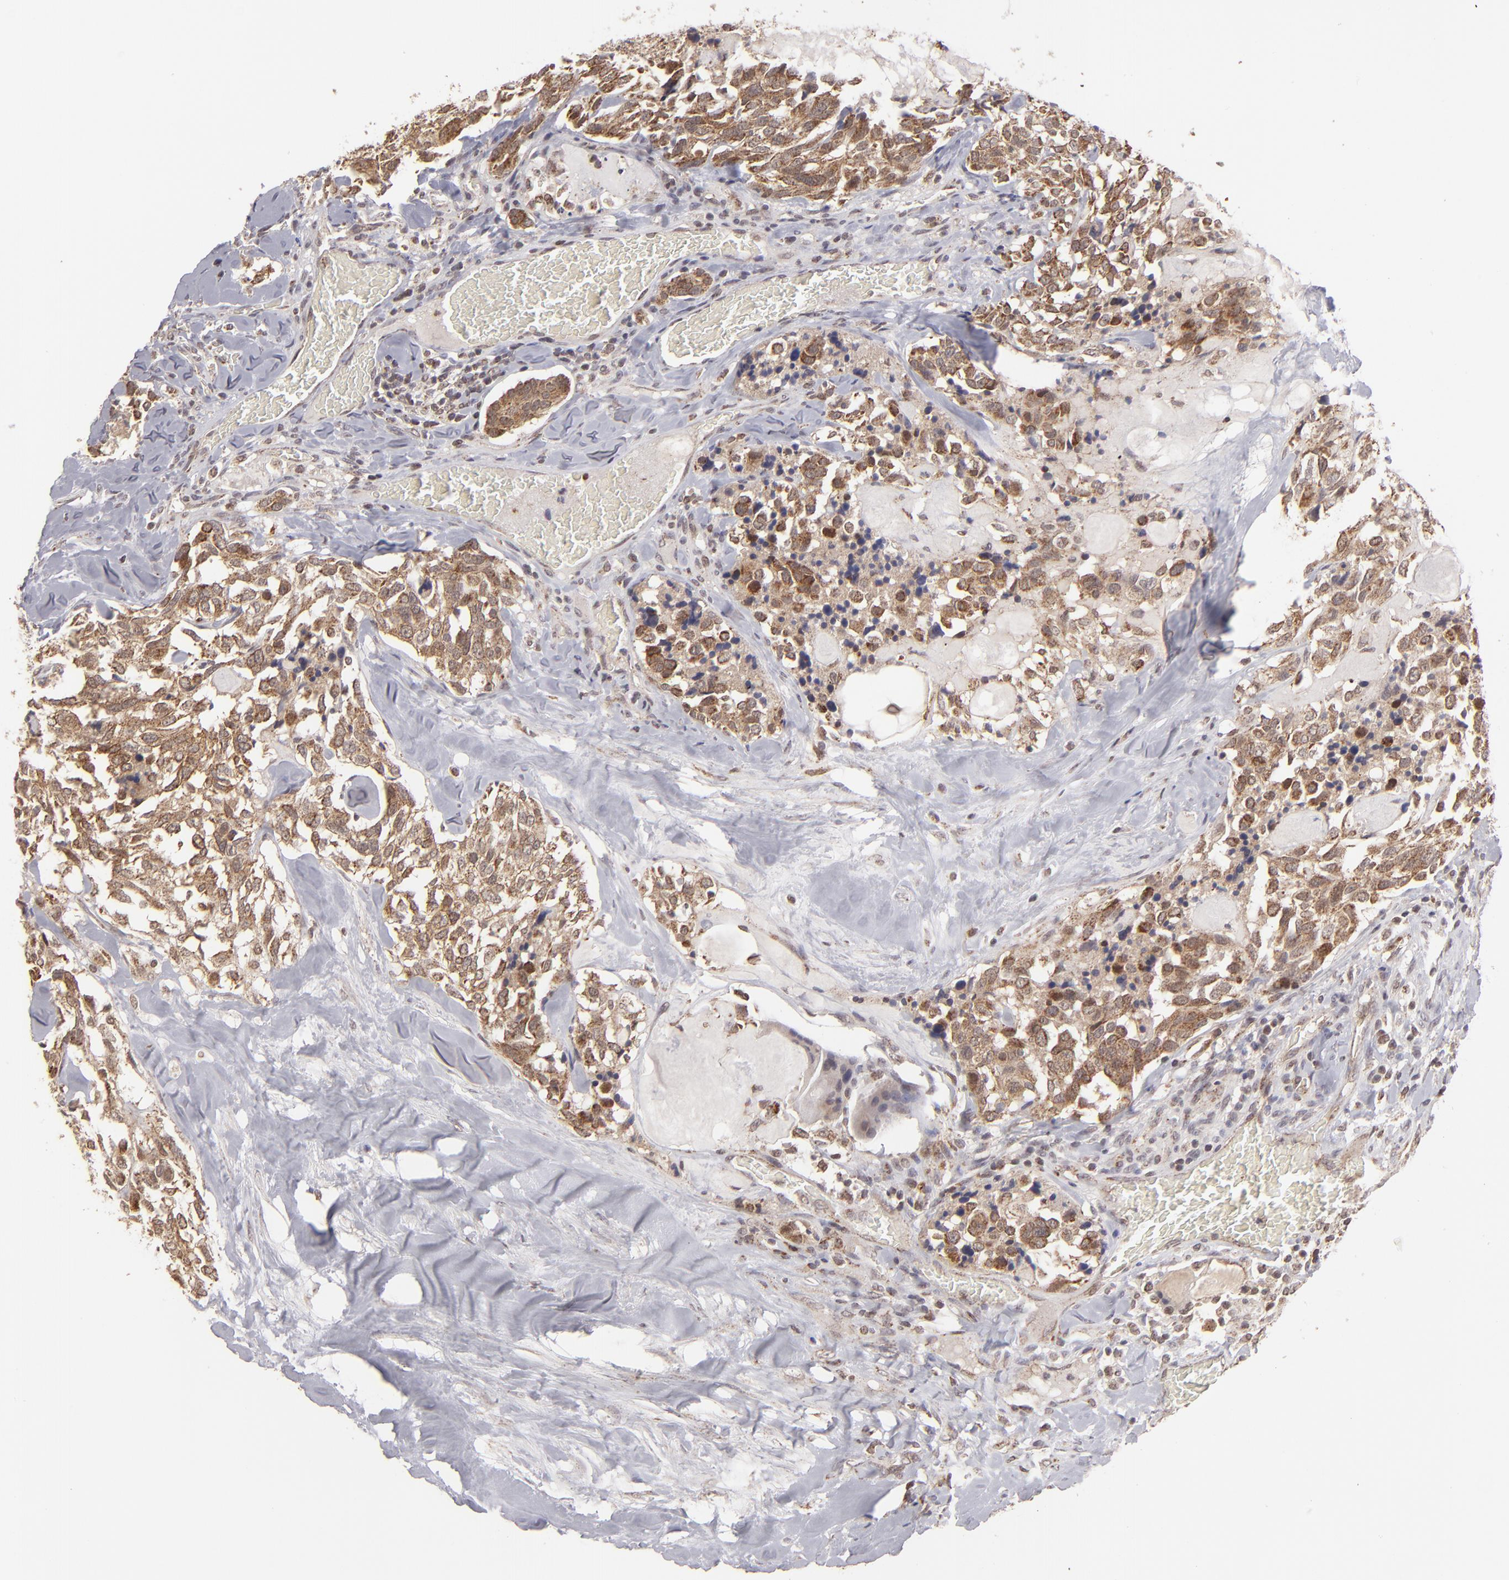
{"staining": {"intensity": "moderate", "quantity": ">75%", "location": "cytoplasmic/membranous"}, "tissue": "thyroid cancer", "cell_type": "Tumor cells", "image_type": "cancer", "snomed": [{"axis": "morphology", "description": "Carcinoma, NOS"}, {"axis": "morphology", "description": "Carcinoid, malignant, NOS"}, {"axis": "topography", "description": "Thyroid gland"}], "caption": "Carcinoma (thyroid) was stained to show a protein in brown. There is medium levels of moderate cytoplasmic/membranous positivity in approximately >75% of tumor cells.", "gene": "SLC15A1", "patient": {"sex": "male", "age": 33}}